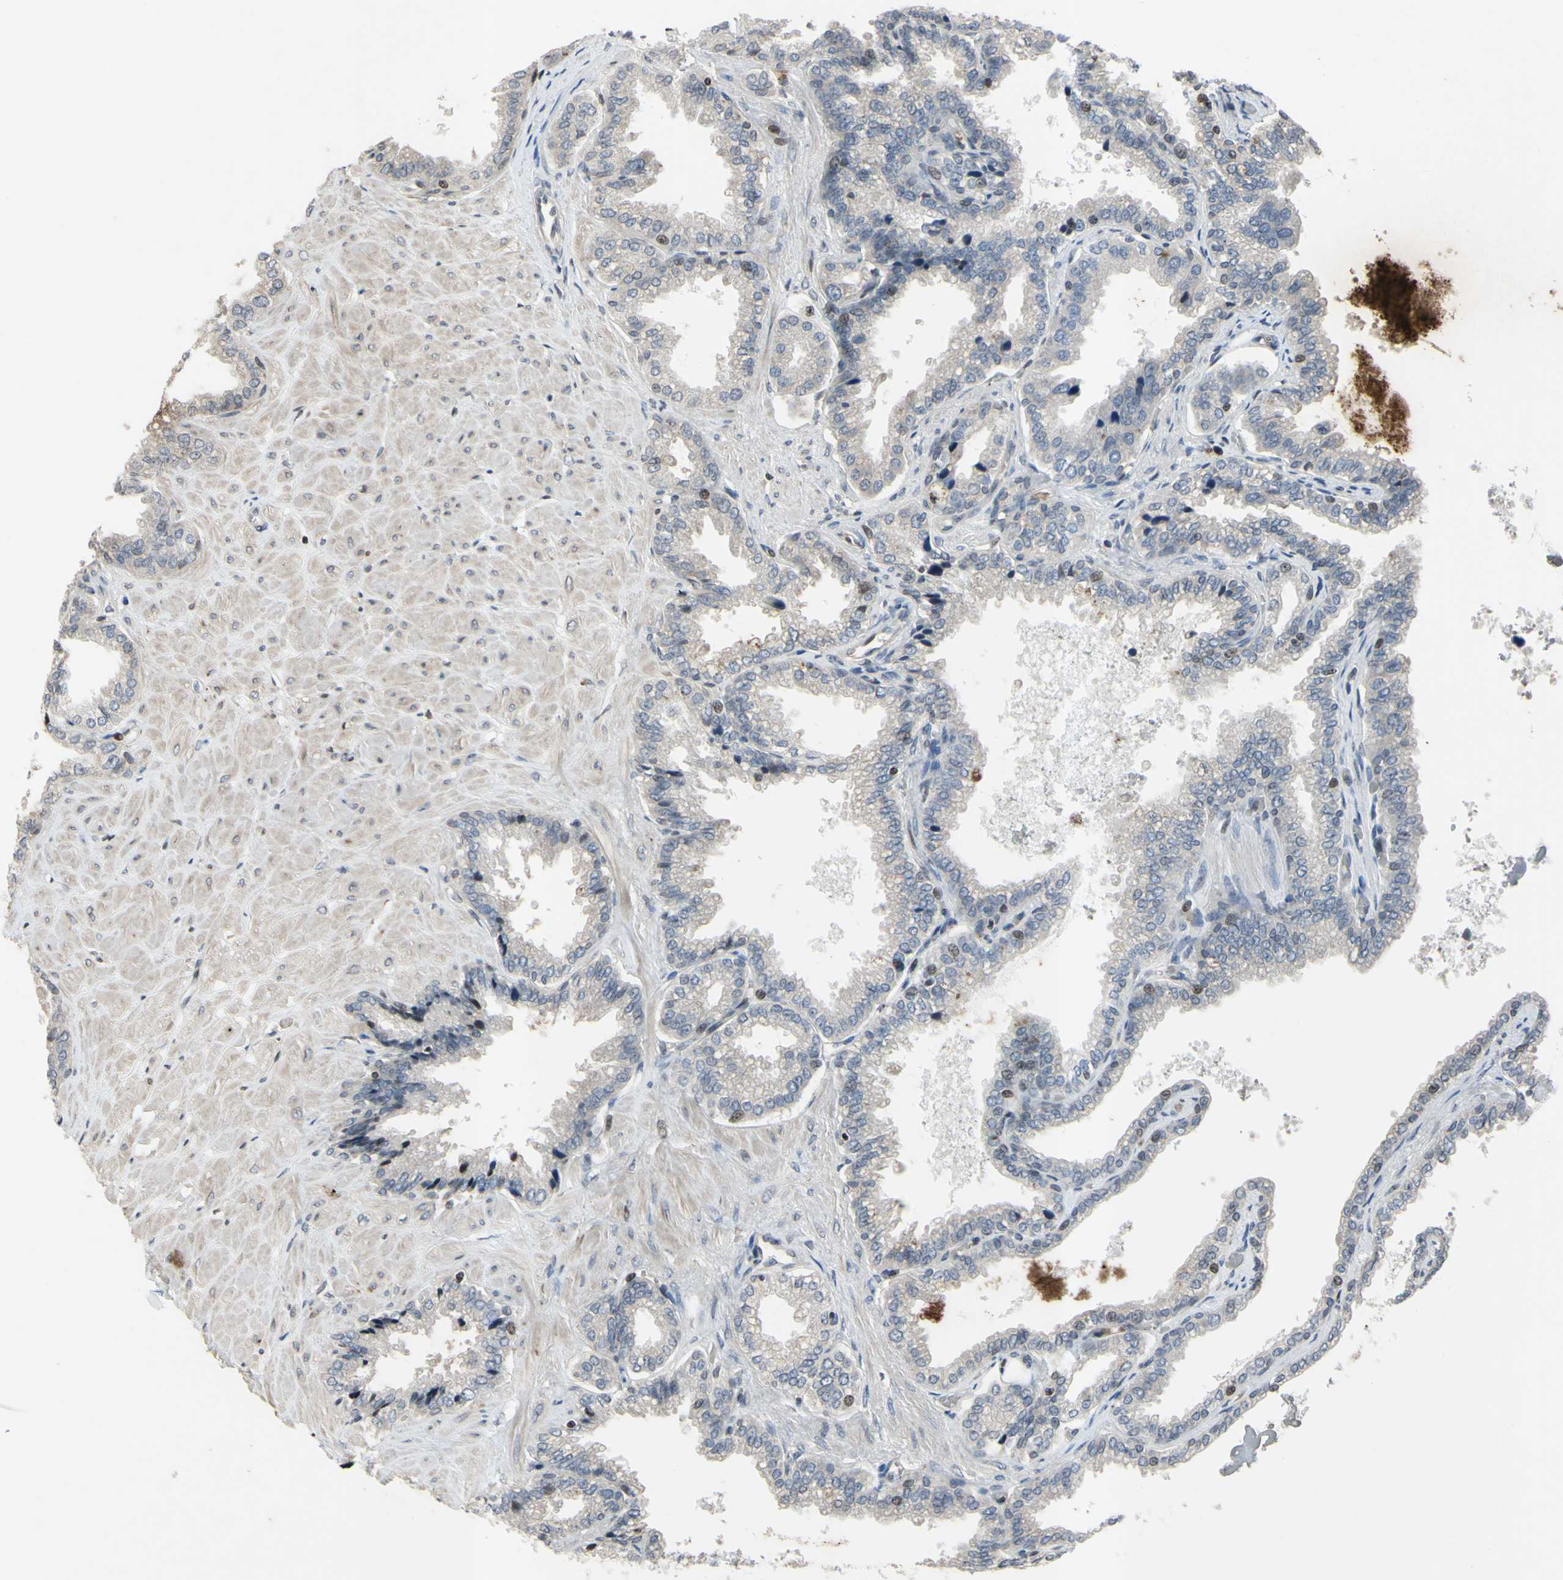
{"staining": {"intensity": "weak", "quantity": "<25%", "location": "nuclear"}, "tissue": "seminal vesicle", "cell_type": "Glandular cells", "image_type": "normal", "snomed": [{"axis": "morphology", "description": "Normal tissue, NOS"}, {"axis": "topography", "description": "Seminal veicle"}], "caption": "IHC of normal human seminal vesicle reveals no expression in glandular cells. (DAB immunohistochemistry (IHC), high magnification).", "gene": "ARG1", "patient": {"sex": "male", "age": 46}}